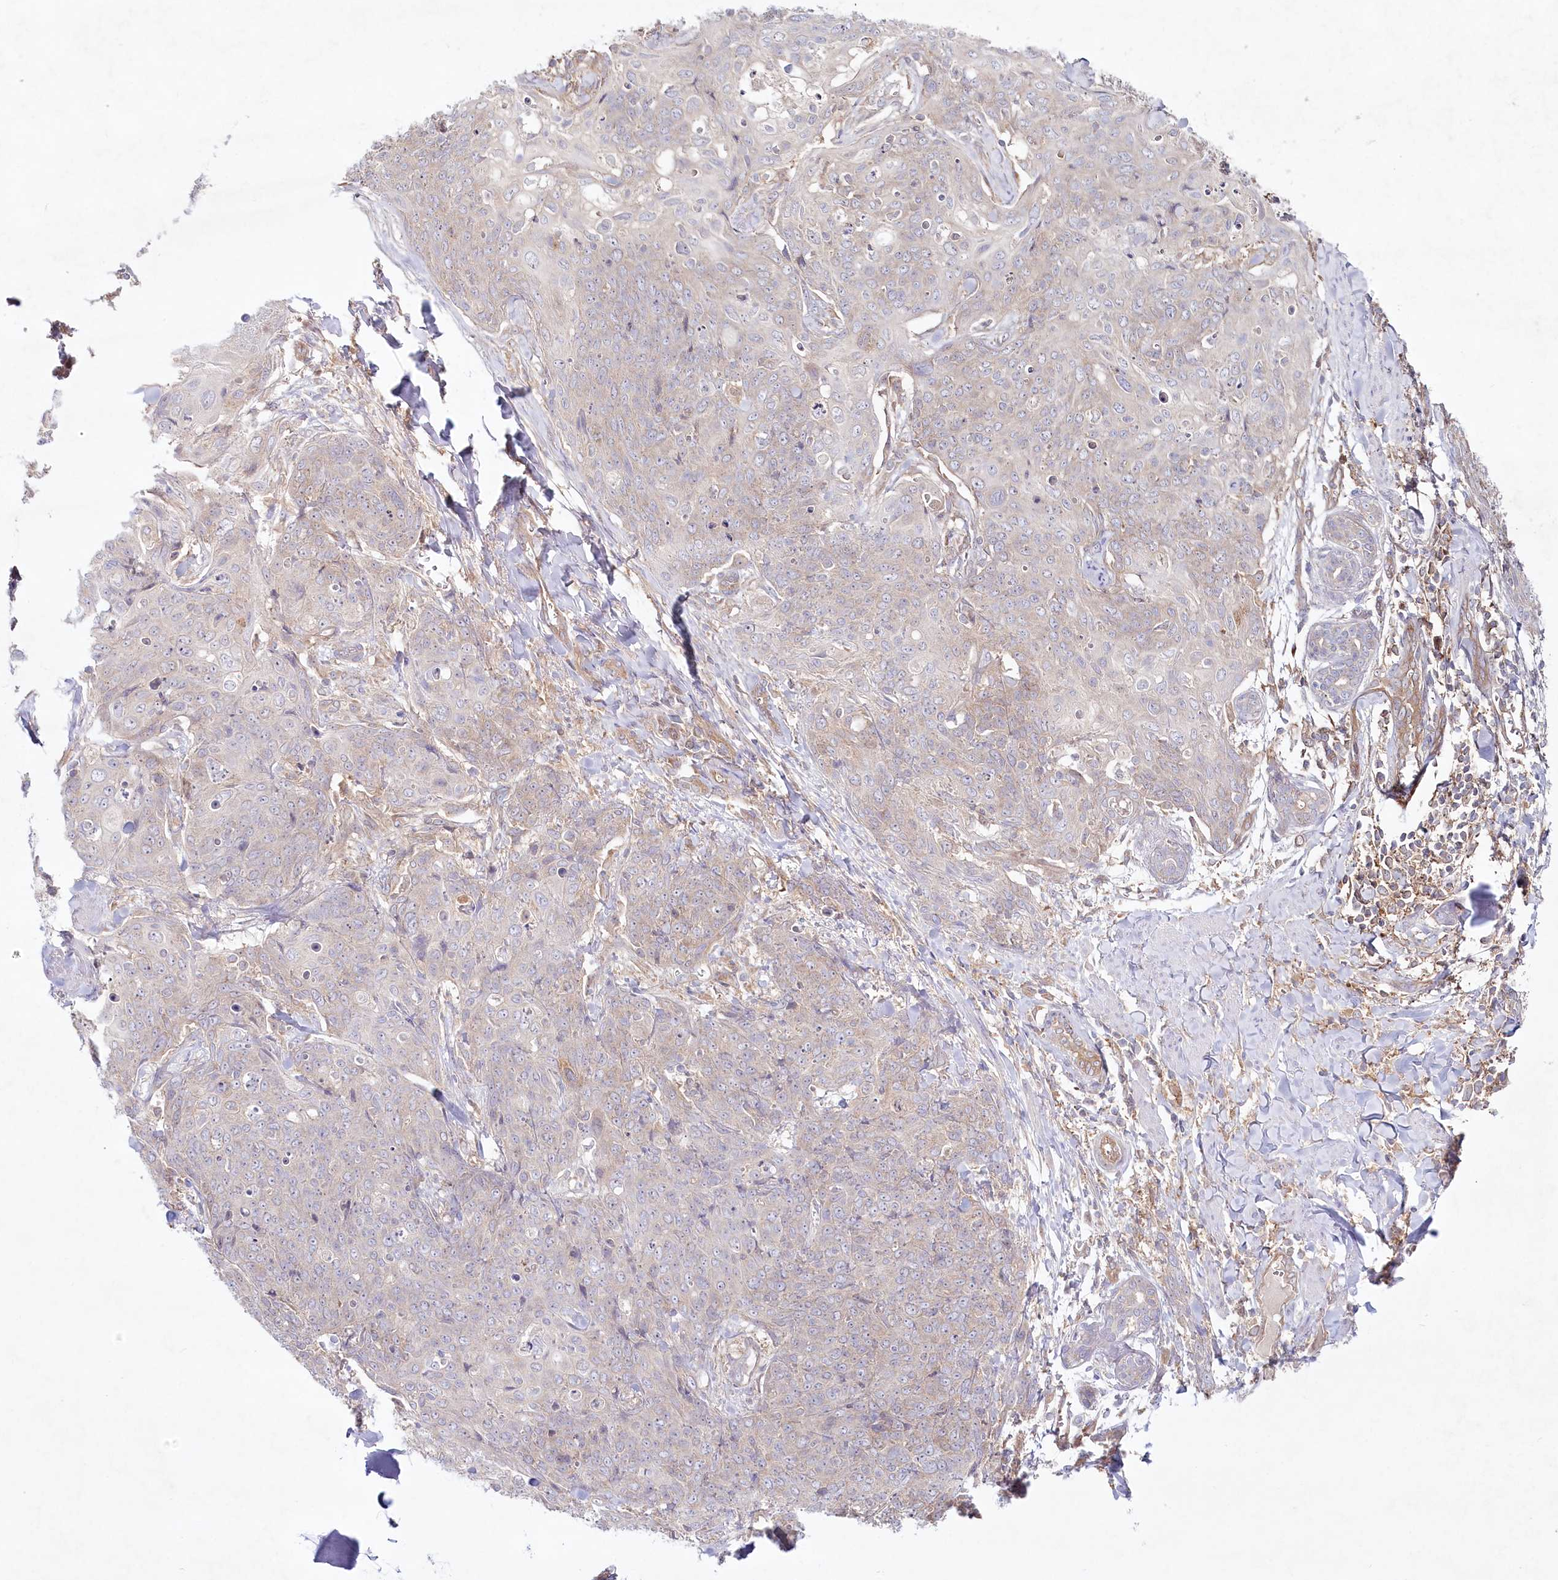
{"staining": {"intensity": "negative", "quantity": "none", "location": "none"}, "tissue": "skin cancer", "cell_type": "Tumor cells", "image_type": "cancer", "snomed": [{"axis": "morphology", "description": "Squamous cell carcinoma, NOS"}, {"axis": "topography", "description": "Skin"}, {"axis": "topography", "description": "Vulva"}], "caption": "IHC of skin cancer reveals no expression in tumor cells.", "gene": "TNIP1", "patient": {"sex": "female", "age": 85}}